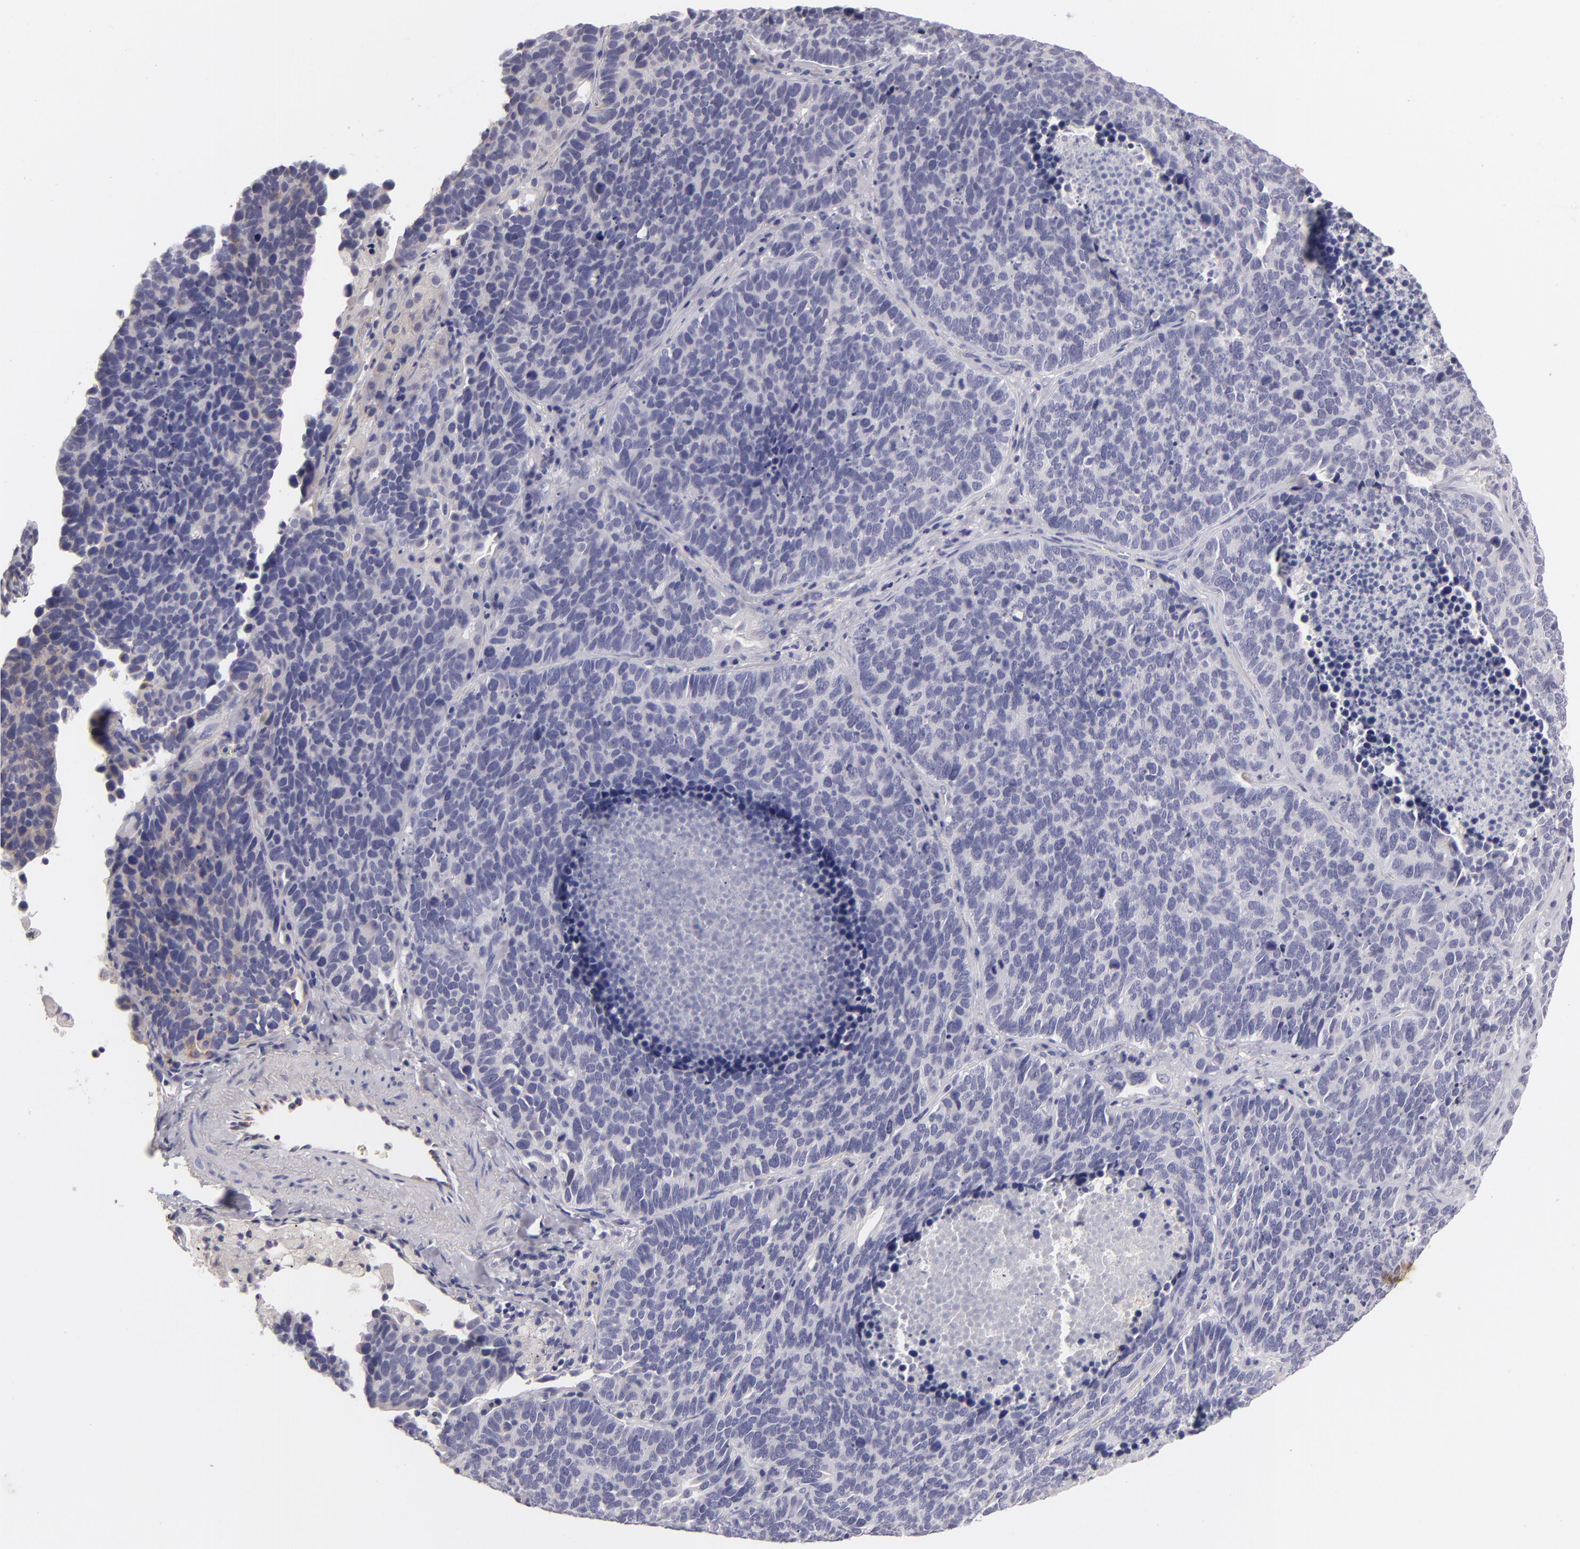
{"staining": {"intensity": "negative", "quantity": "none", "location": "none"}, "tissue": "lung cancer", "cell_type": "Tumor cells", "image_type": "cancer", "snomed": [{"axis": "morphology", "description": "Neoplasm, malignant, NOS"}, {"axis": "topography", "description": "Lung"}], "caption": "This image is of neoplasm (malignant) (lung) stained with immunohistochemistry (IHC) to label a protein in brown with the nuclei are counter-stained blue. There is no expression in tumor cells.", "gene": "TNNC1", "patient": {"sex": "female", "age": 75}}